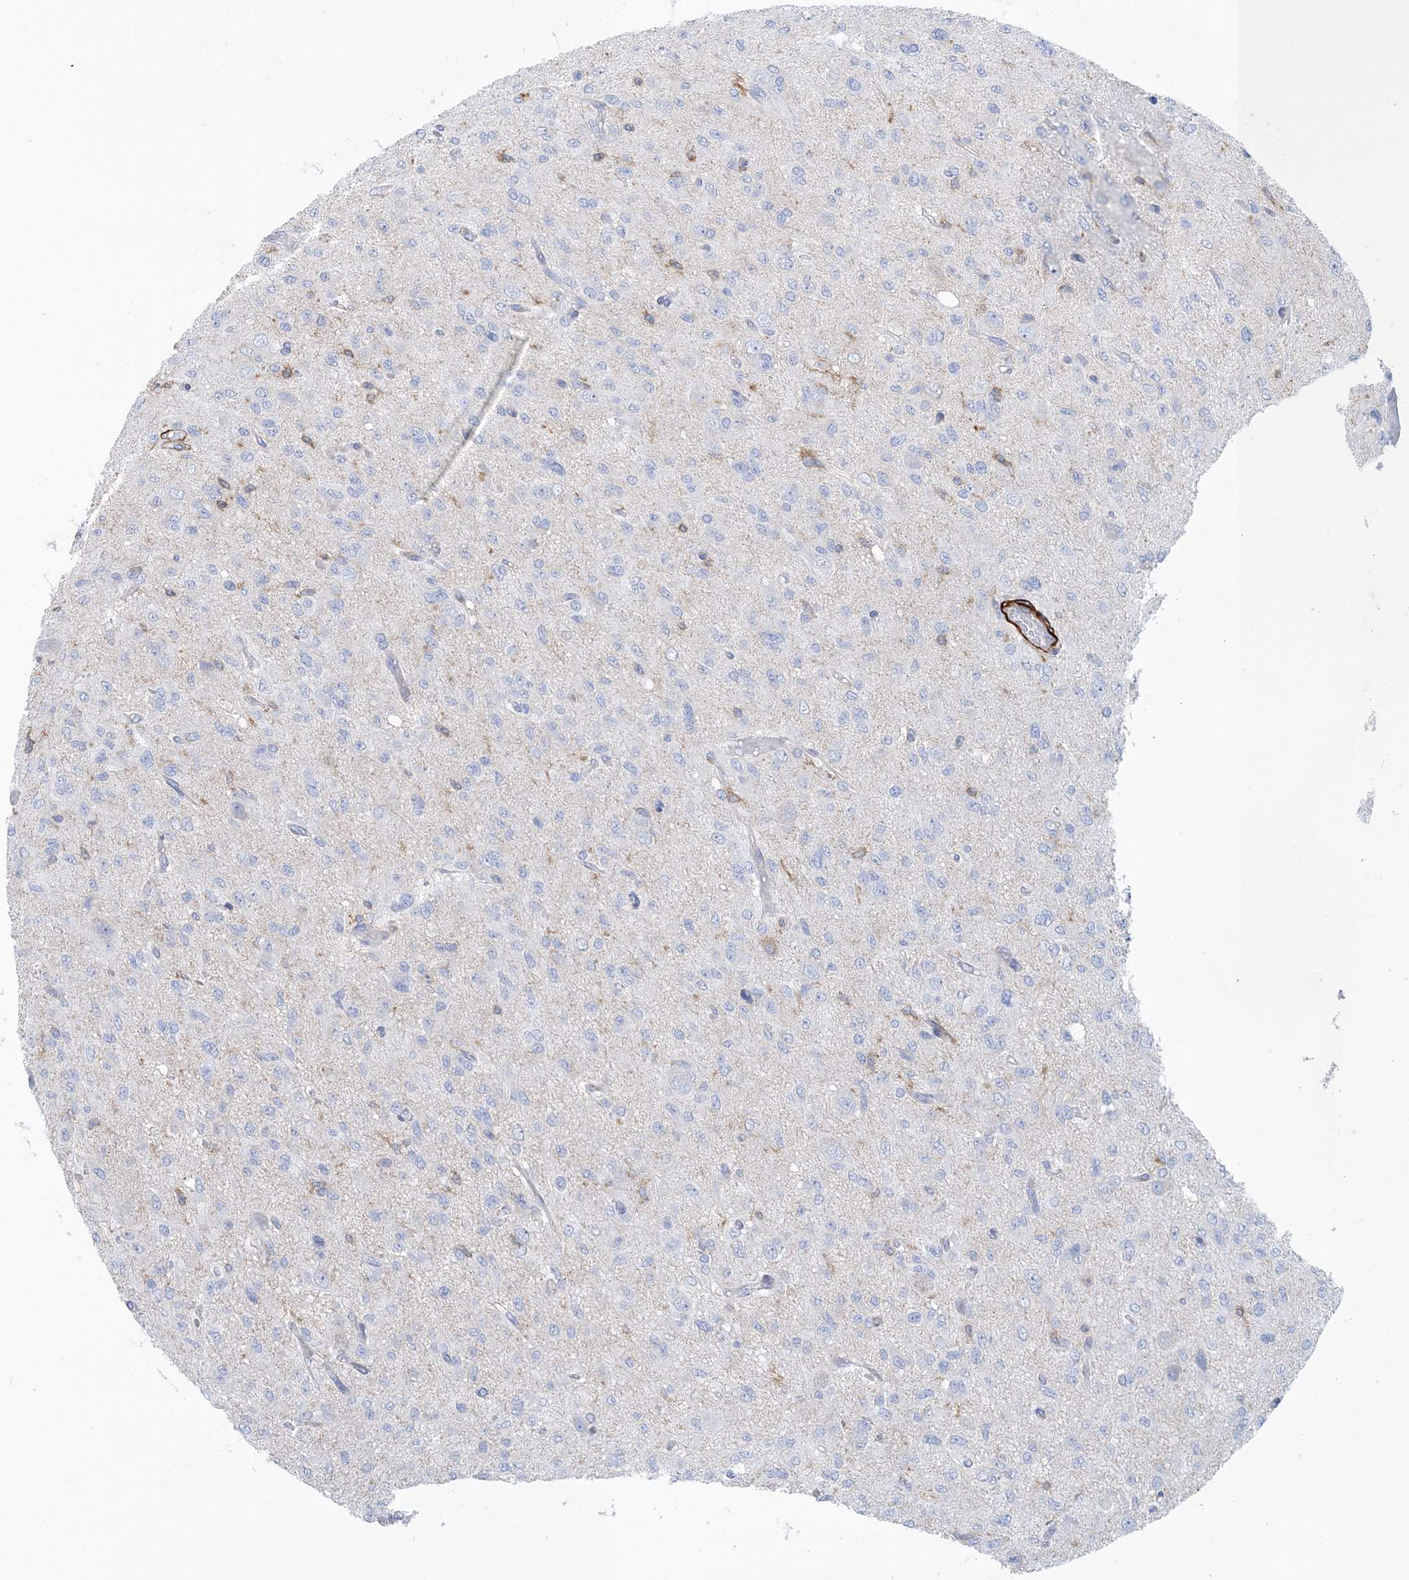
{"staining": {"intensity": "negative", "quantity": "none", "location": "none"}, "tissue": "glioma", "cell_type": "Tumor cells", "image_type": "cancer", "snomed": [{"axis": "morphology", "description": "Glioma, malignant, High grade"}, {"axis": "topography", "description": "Brain"}], "caption": "Malignant glioma (high-grade) stained for a protein using immunohistochemistry (IHC) shows no expression tumor cells.", "gene": "SHANK1", "patient": {"sex": "female", "age": 59}}